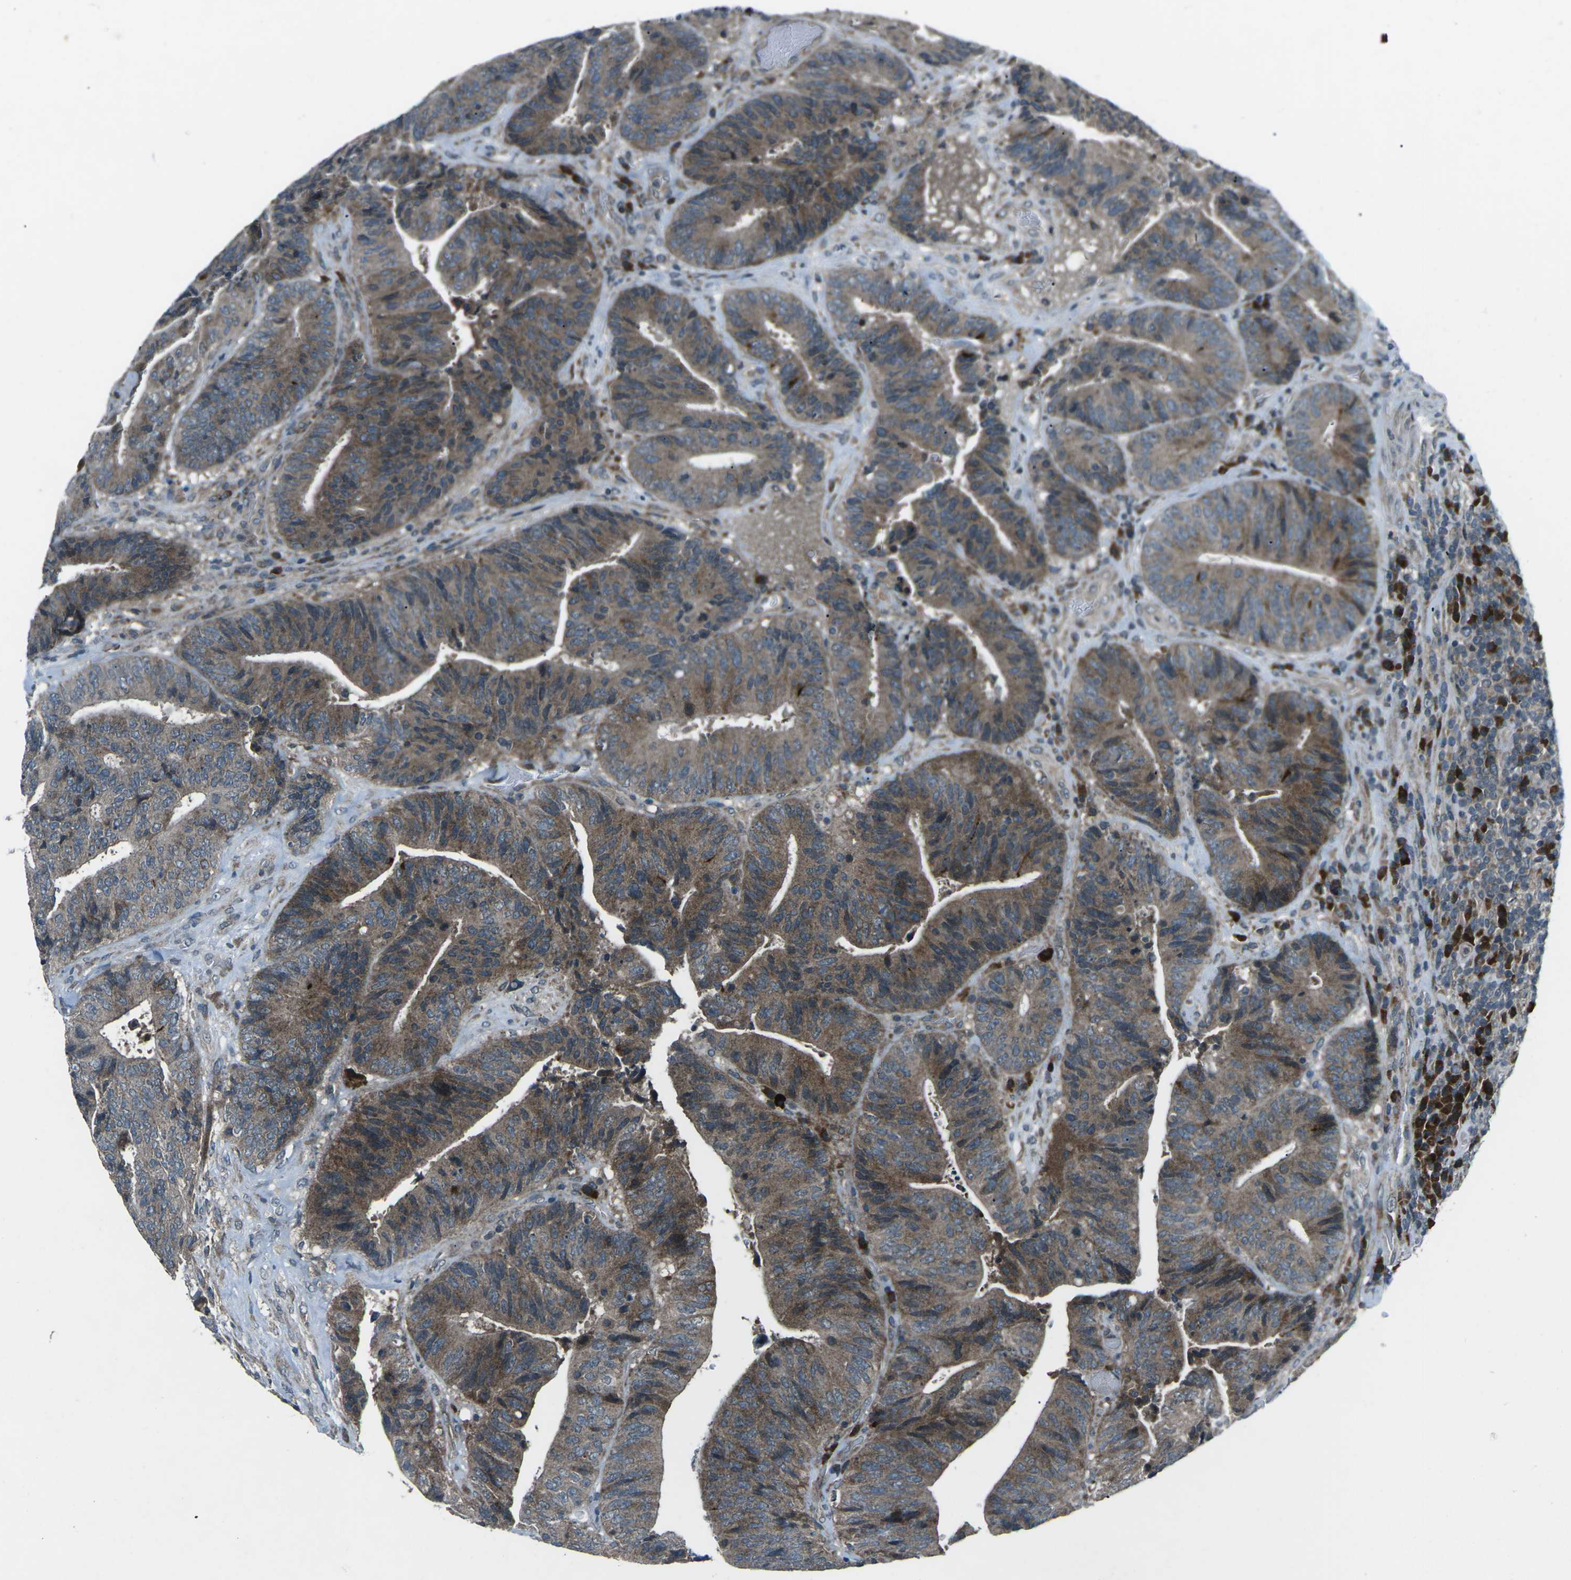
{"staining": {"intensity": "moderate", "quantity": ">75%", "location": "cytoplasmic/membranous"}, "tissue": "colorectal cancer", "cell_type": "Tumor cells", "image_type": "cancer", "snomed": [{"axis": "morphology", "description": "Adenocarcinoma, NOS"}, {"axis": "topography", "description": "Rectum"}], "caption": "IHC micrograph of neoplastic tissue: human adenocarcinoma (colorectal) stained using IHC shows medium levels of moderate protein expression localized specifically in the cytoplasmic/membranous of tumor cells, appearing as a cytoplasmic/membranous brown color.", "gene": "CDK16", "patient": {"sex": "male", "age": 72}}